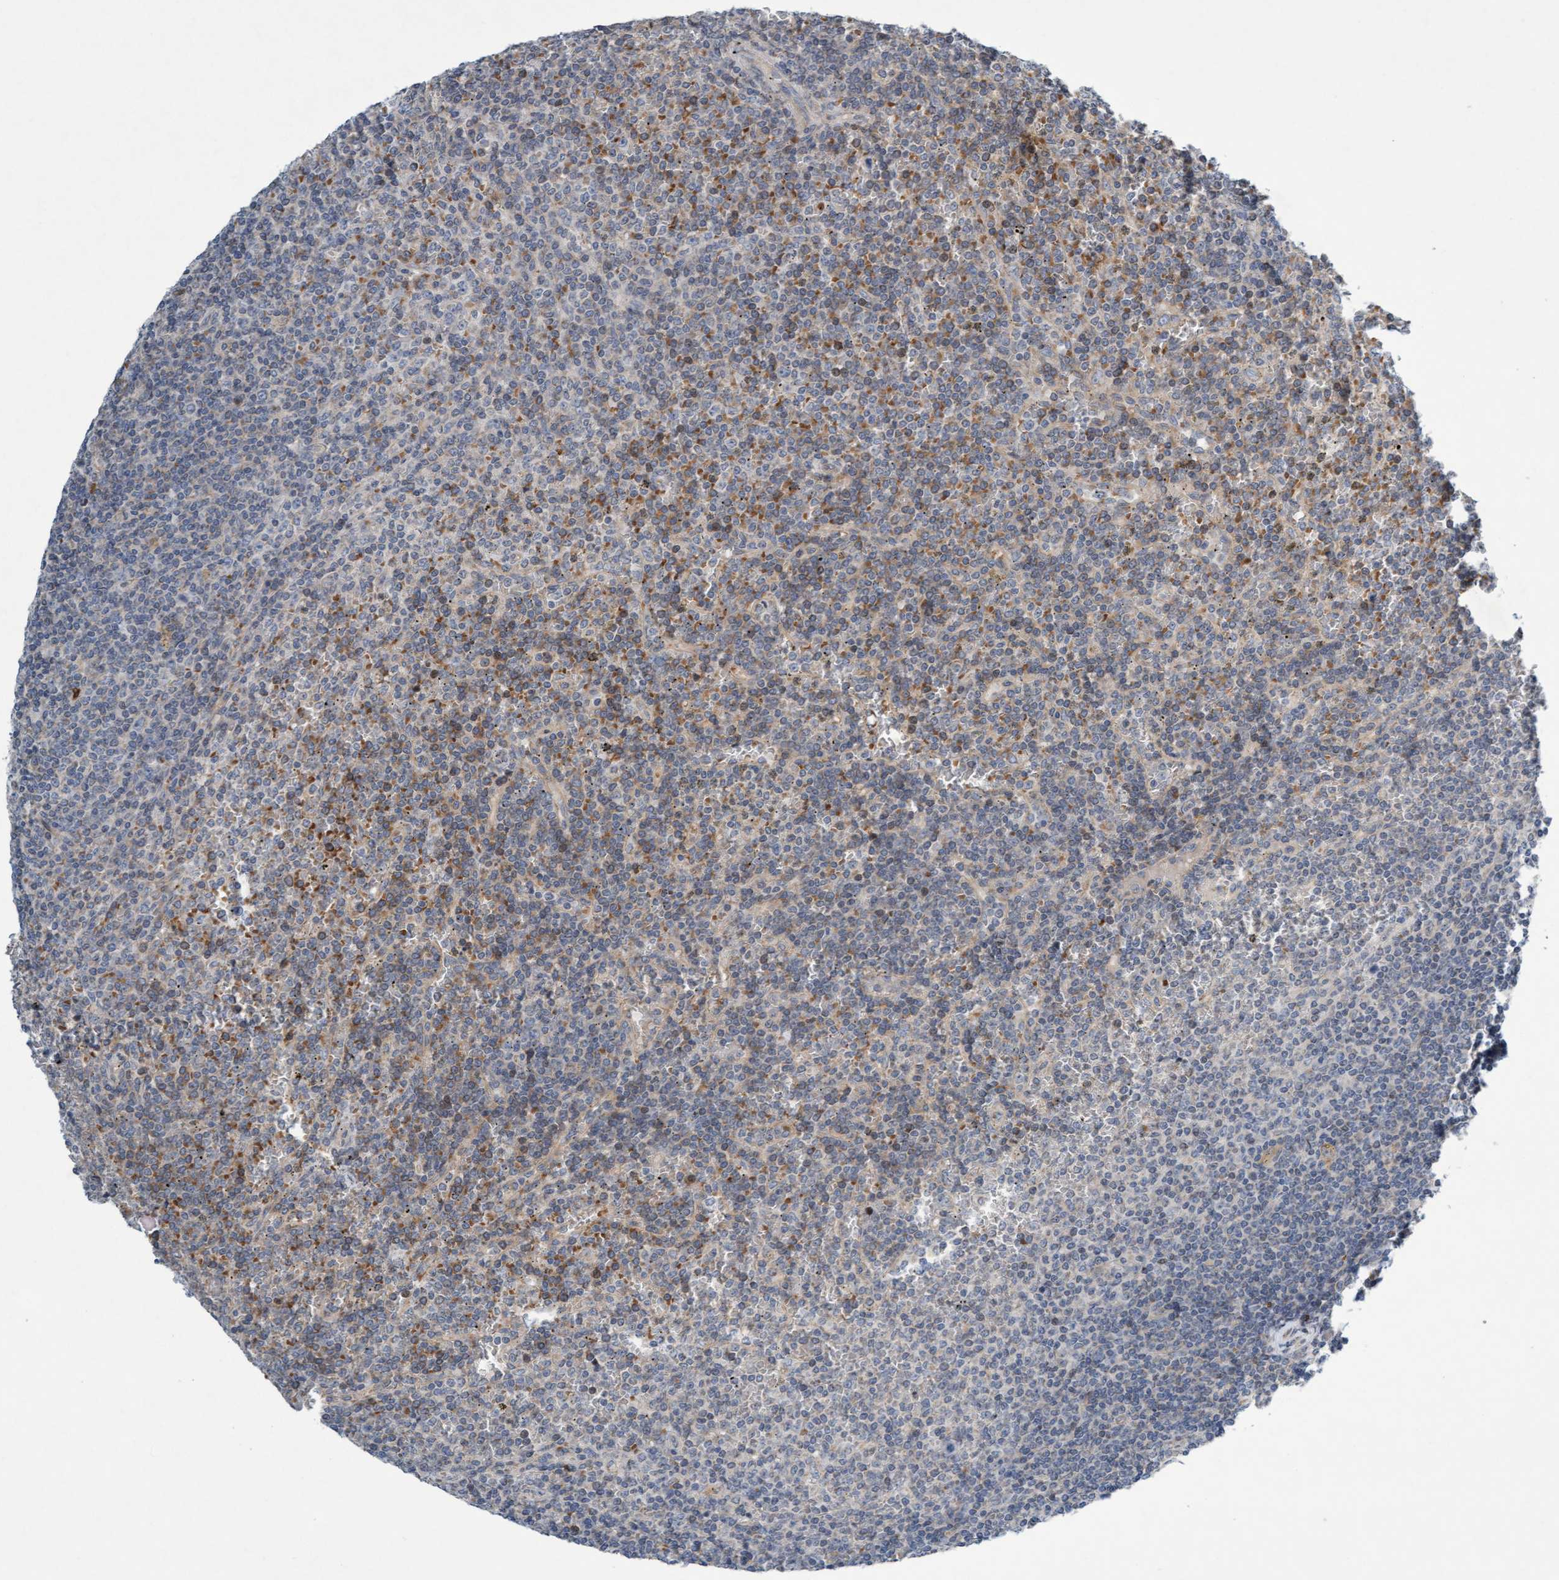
{"staining": {"intensity": "weak", "quantity": "25%-75%", "location": "cytoplasmic/membranous"}, "tissue": "lymphoma", "cell_type": "Tumor cells", "image_type": "cancer", "snomed": [{"axis": "morphology", "description": "Malignant lymphoma, non-Hodgkin's type, Low grade"}, {"axis": "topography", "description": "Spleen"}], "caption": "IHC staining of malignant lymphoma, non-Hodgkin's type (low-grade), which reveals low levels of weak cytoplasmic/membranous positivity in about 25%-75% of tumor cells indicating weak cytoplasmic/membranous protein positivity. The staining was performed using DAB (3,3'-diaminobenzidine) (brown) for protein detection and nuclei were counterstained in hematoxylin (blue).", "gene": "DDHD2", "patient": {"sex": "female", "age": 19}}